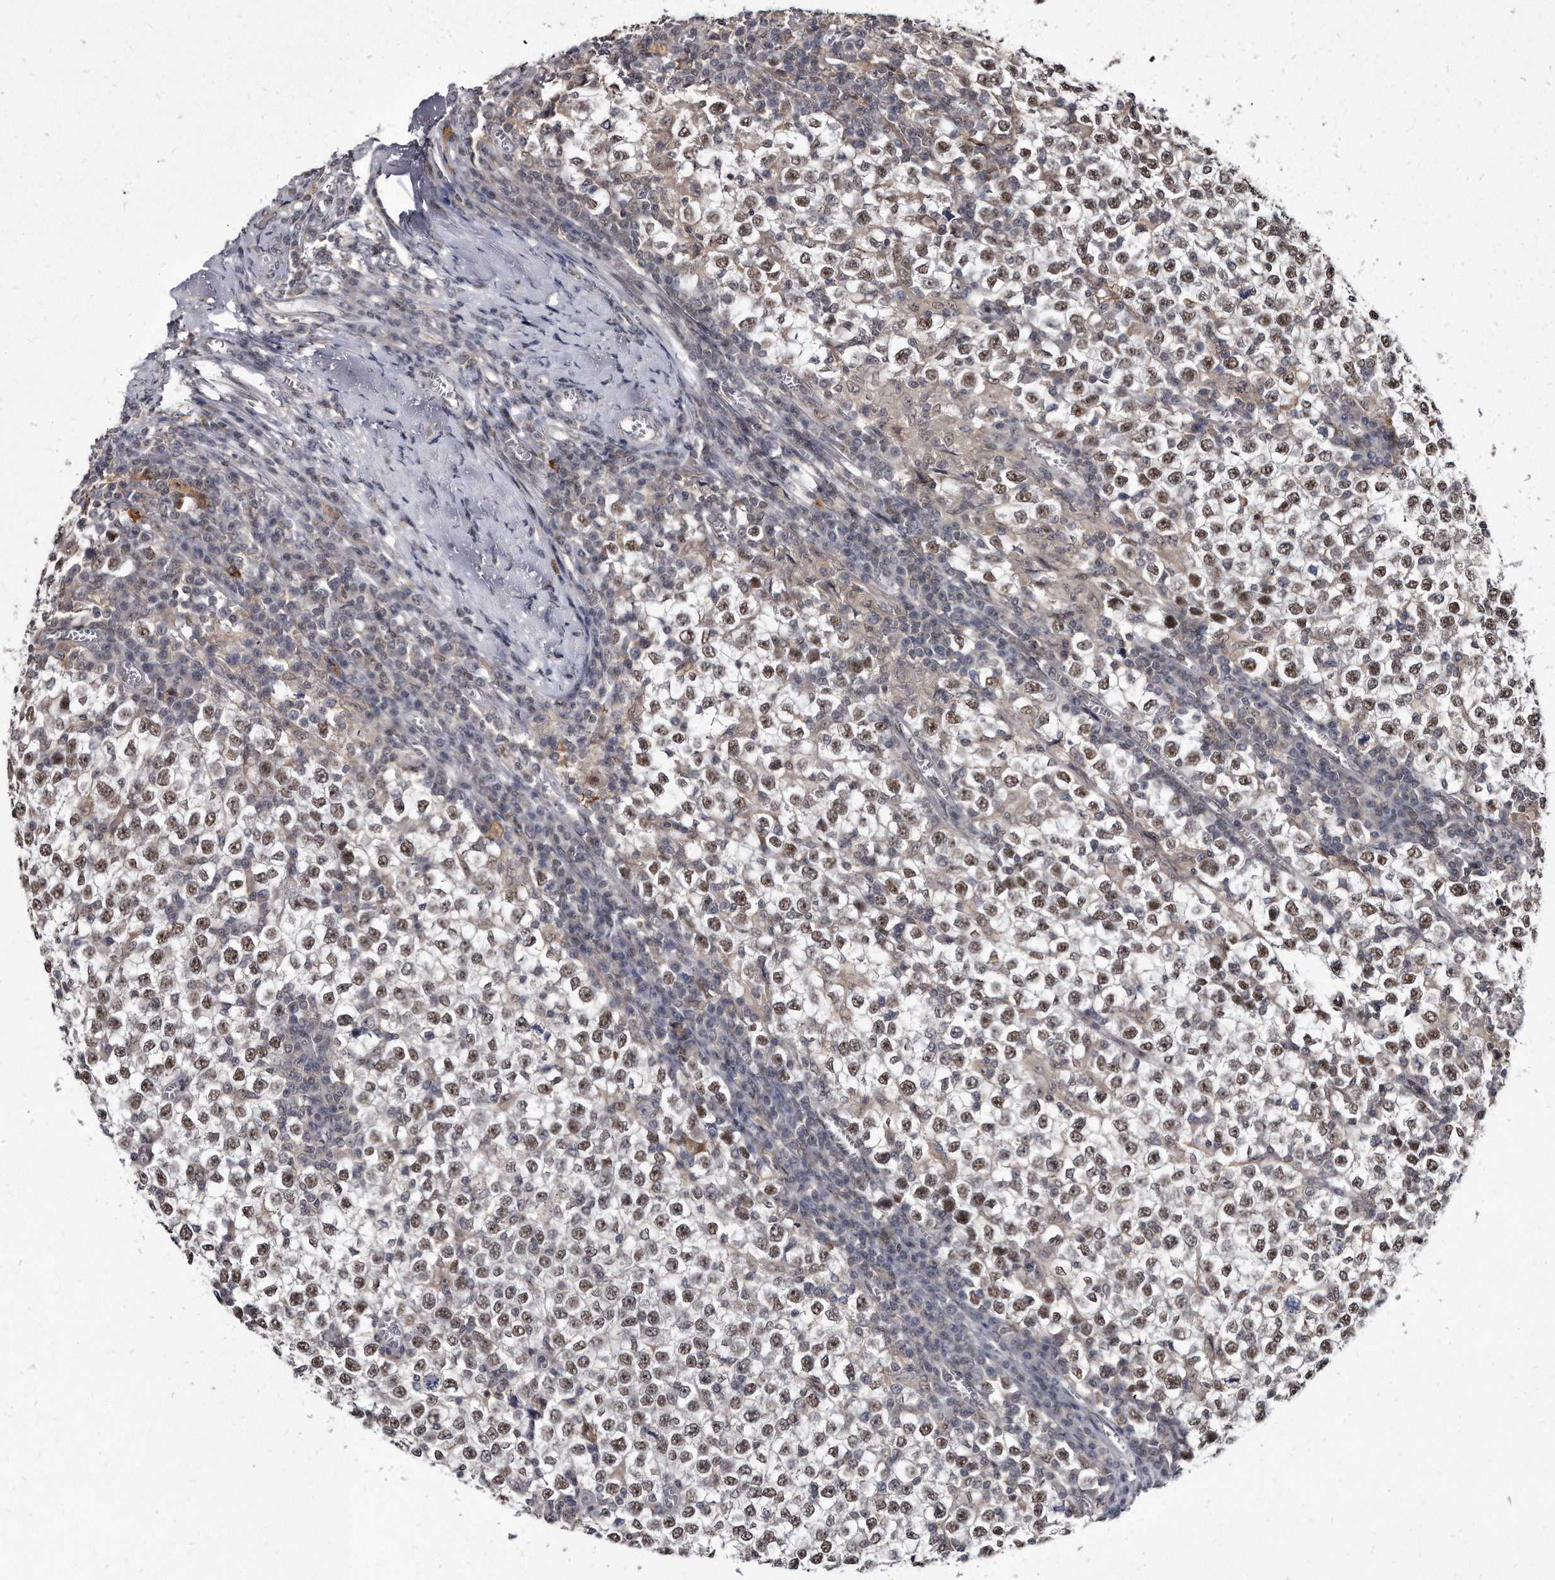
{"staining": {"intensity": "moderate", "quantity": ">75%", "location": "nuclear"}, "tissue": "testis cancer", "cell_type": "Tumor cells", "image_type": "cancer", "snomed": [{"axis": "morphology", "description": "Seminoma, NOS"}, {"axis": "topography", "description": "Testis"}], "caption": "This is an image of immunohistochemistry (IHC) staining of testis seminoma, which shows moderate staining in the nuclear of tumor cells.", "gene": "KLHDC3", "patient": {"sex": "male", "age": 65}}